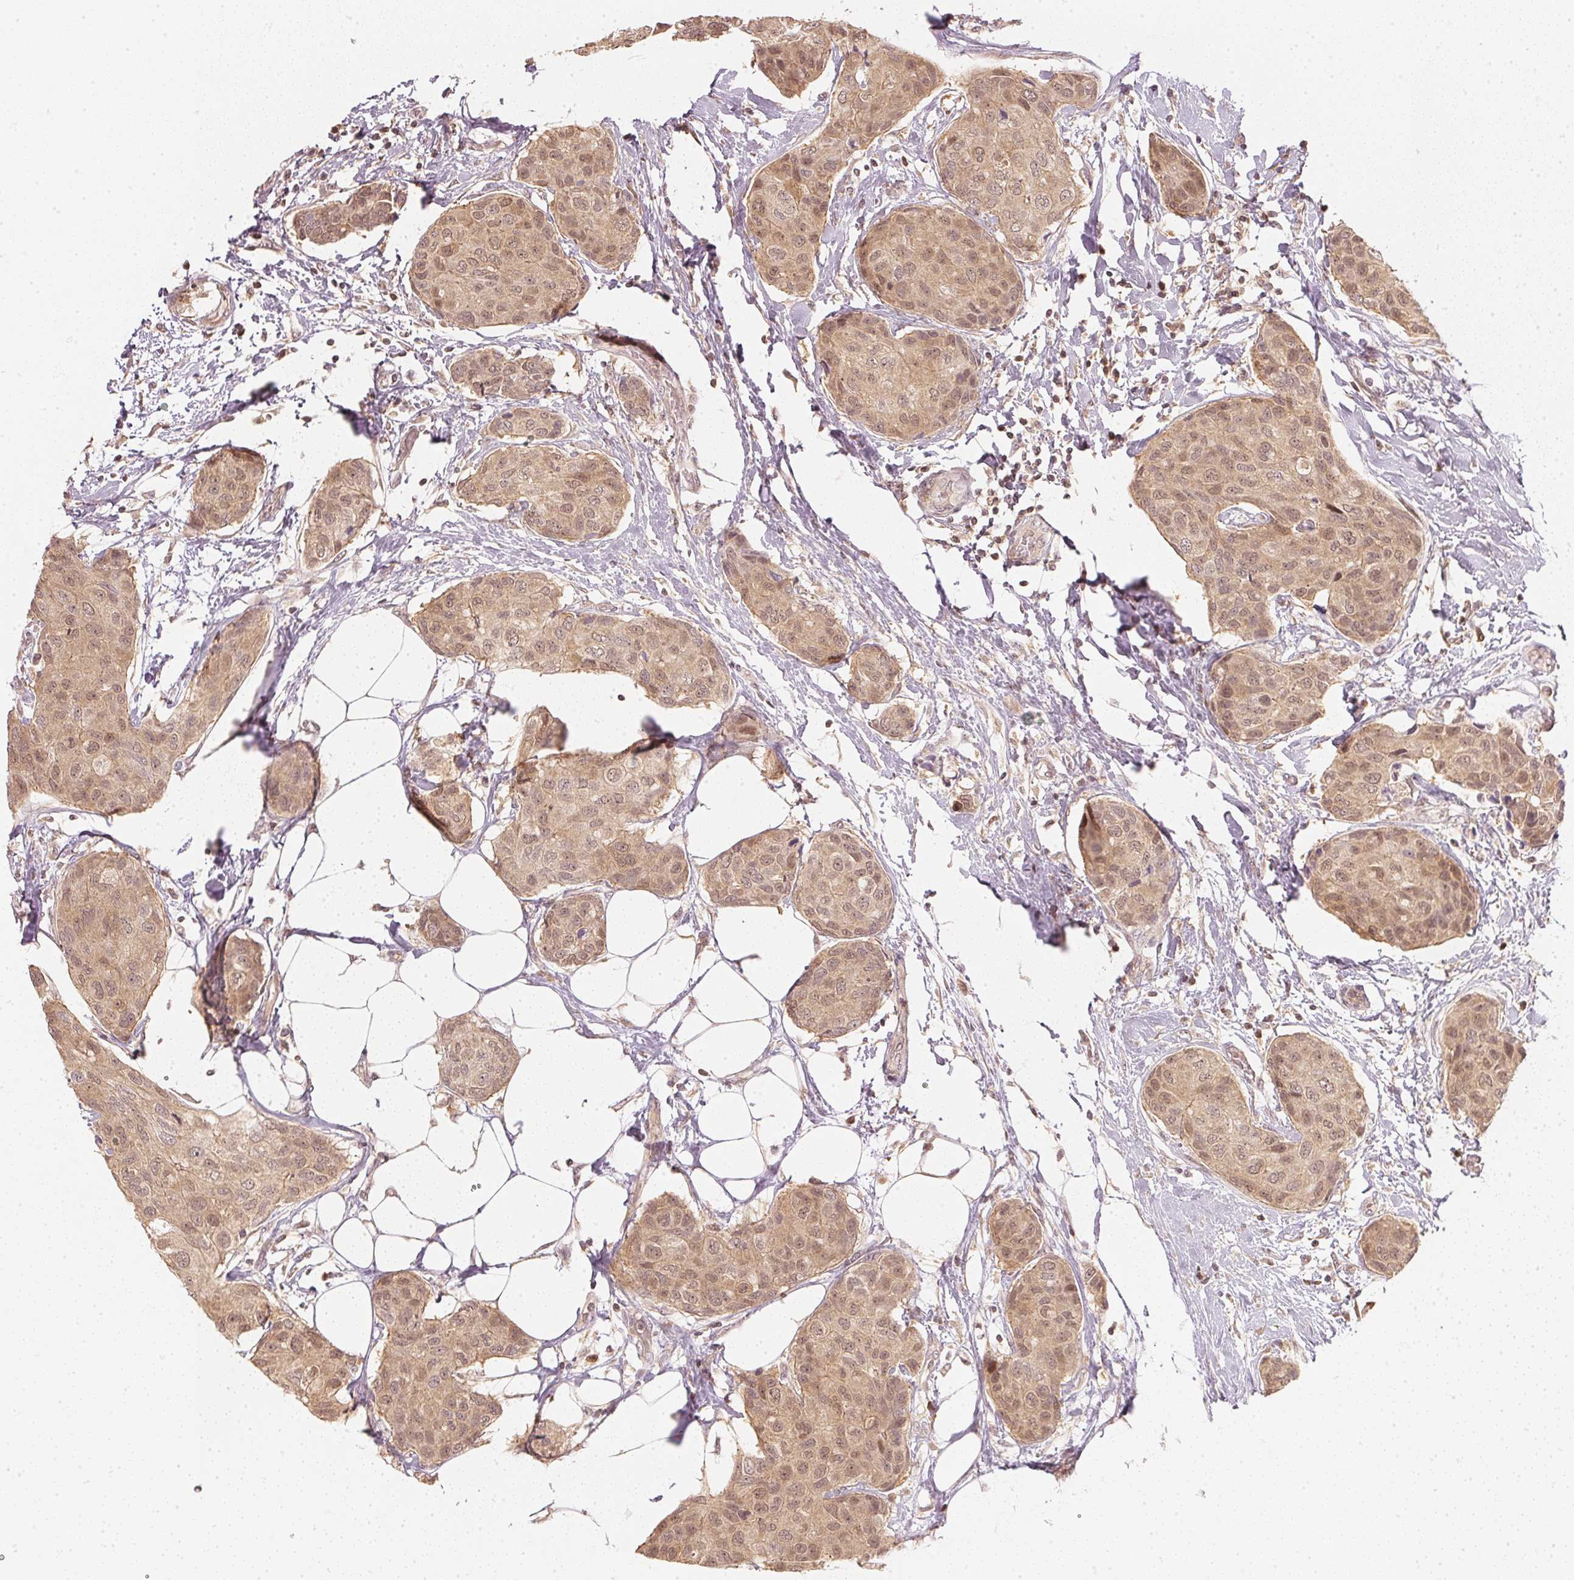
{"staining": {"intensity": "moderate", "quantity": ">75%", "location": "cytoplasmic/membranous,nuclear"}, "tissue": "breast cancer", "cell_type": "Tumor cells", "image_type": "cancer", "snomed": [{"axis": "morphology", "description": "Duct carcinoma"}, {"axis": "topography", "description": "Breast"}], "caption": "A brown stain labels moderate cytoplasmic/membranous and nuclear expression of a protein in breast cancer tumor cells.", "gene": "UBE2L3", "patient": {"sex": "female", "age": 80}}